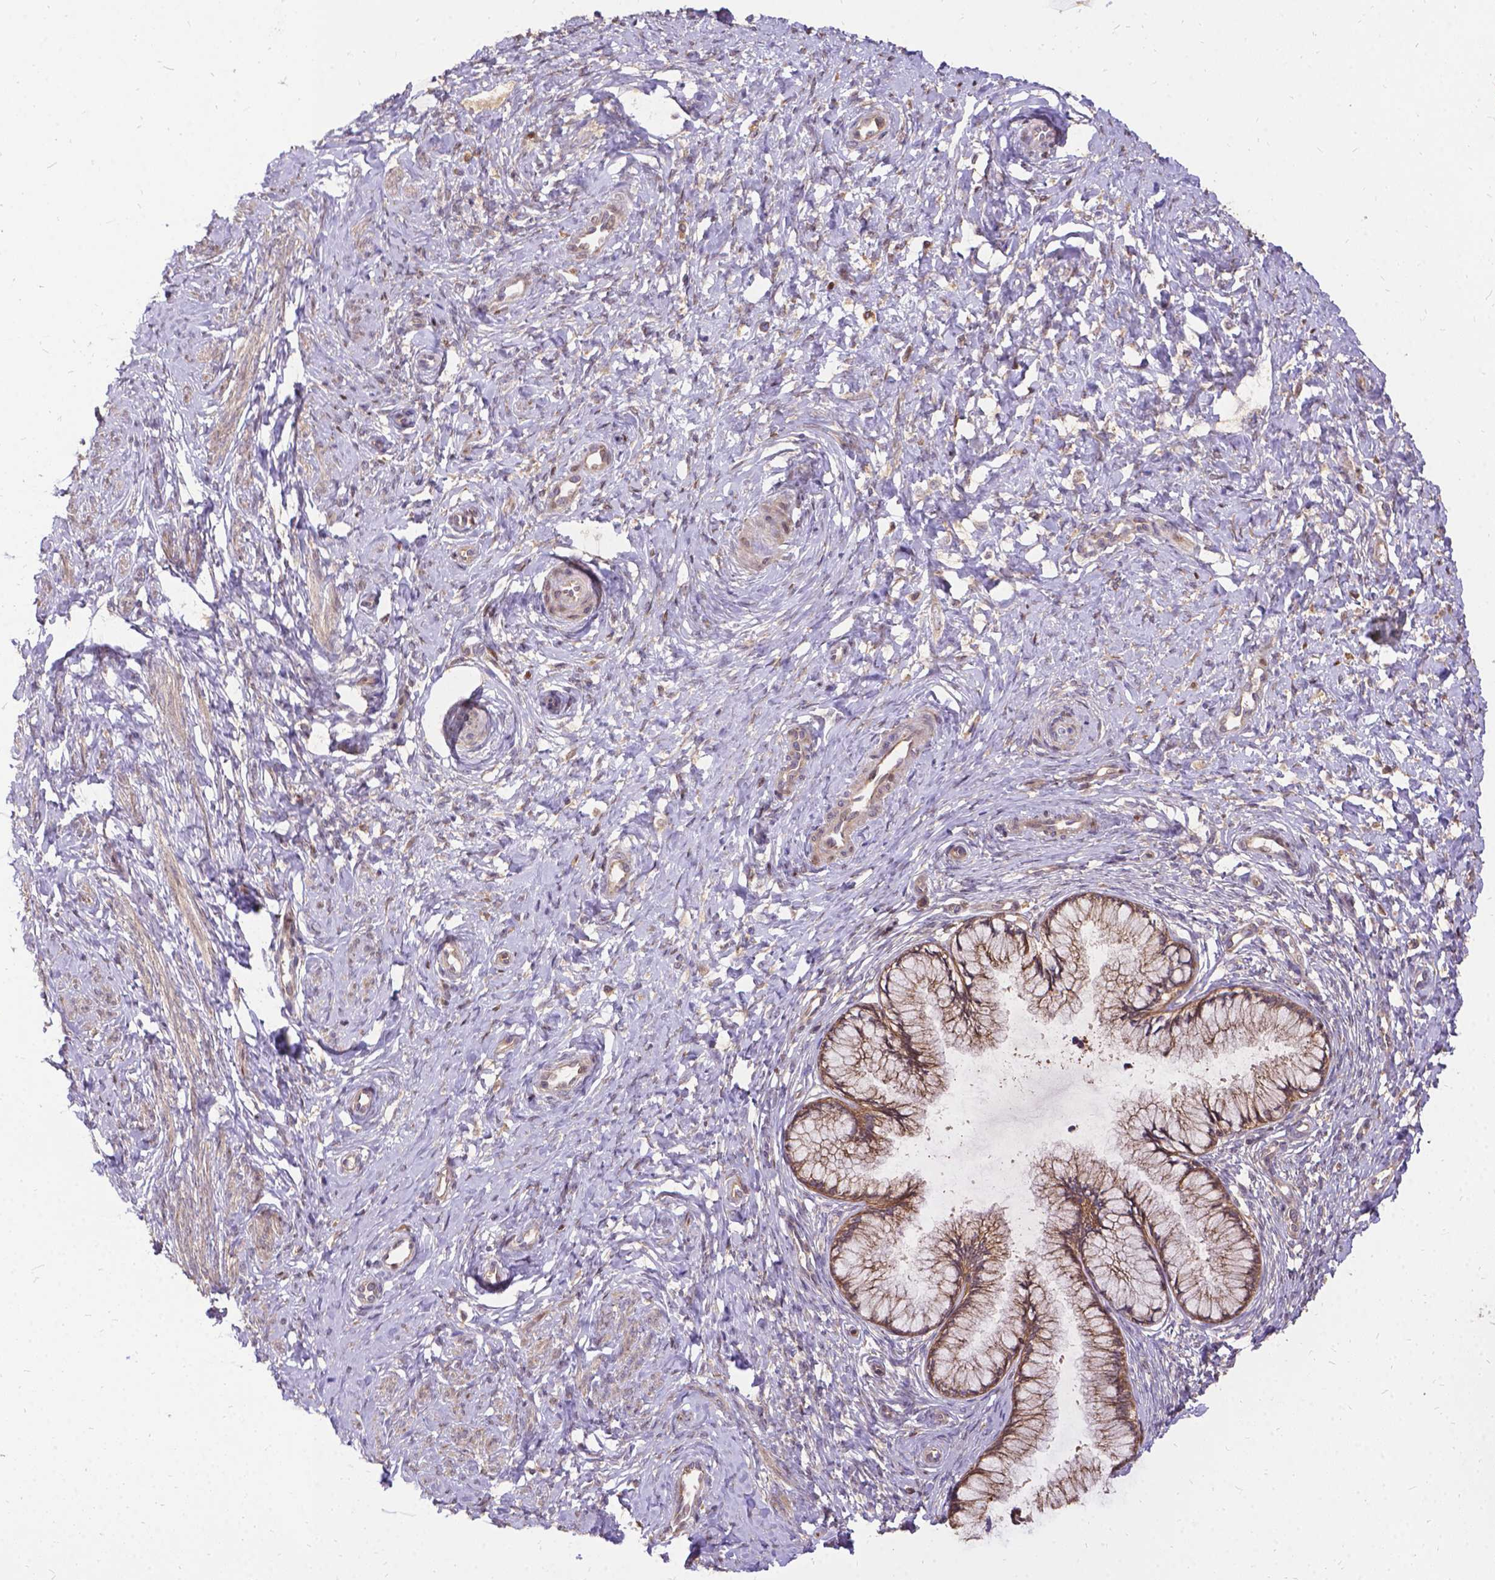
{"staining": {"intensity": "weak", "quantity": ">75%", "location": "cytoplasmic/membranous"}, "tissue": "cervix", "cell_type": "Glandular cells", "image_type": "normal", "snomed": [{"axis": "morphology", "description": "Normal tissue, NOS"}, {"axis": "topography", "description": "Cervix"}], "caption": "Benign cervix was stained to show a protein in brown. There is low levels of weak cytoplasmic/membranous staining in approximately >75% of glandular cells.", "gene": "DENND6A", "patient": {"sex": "female", "age": 37}}